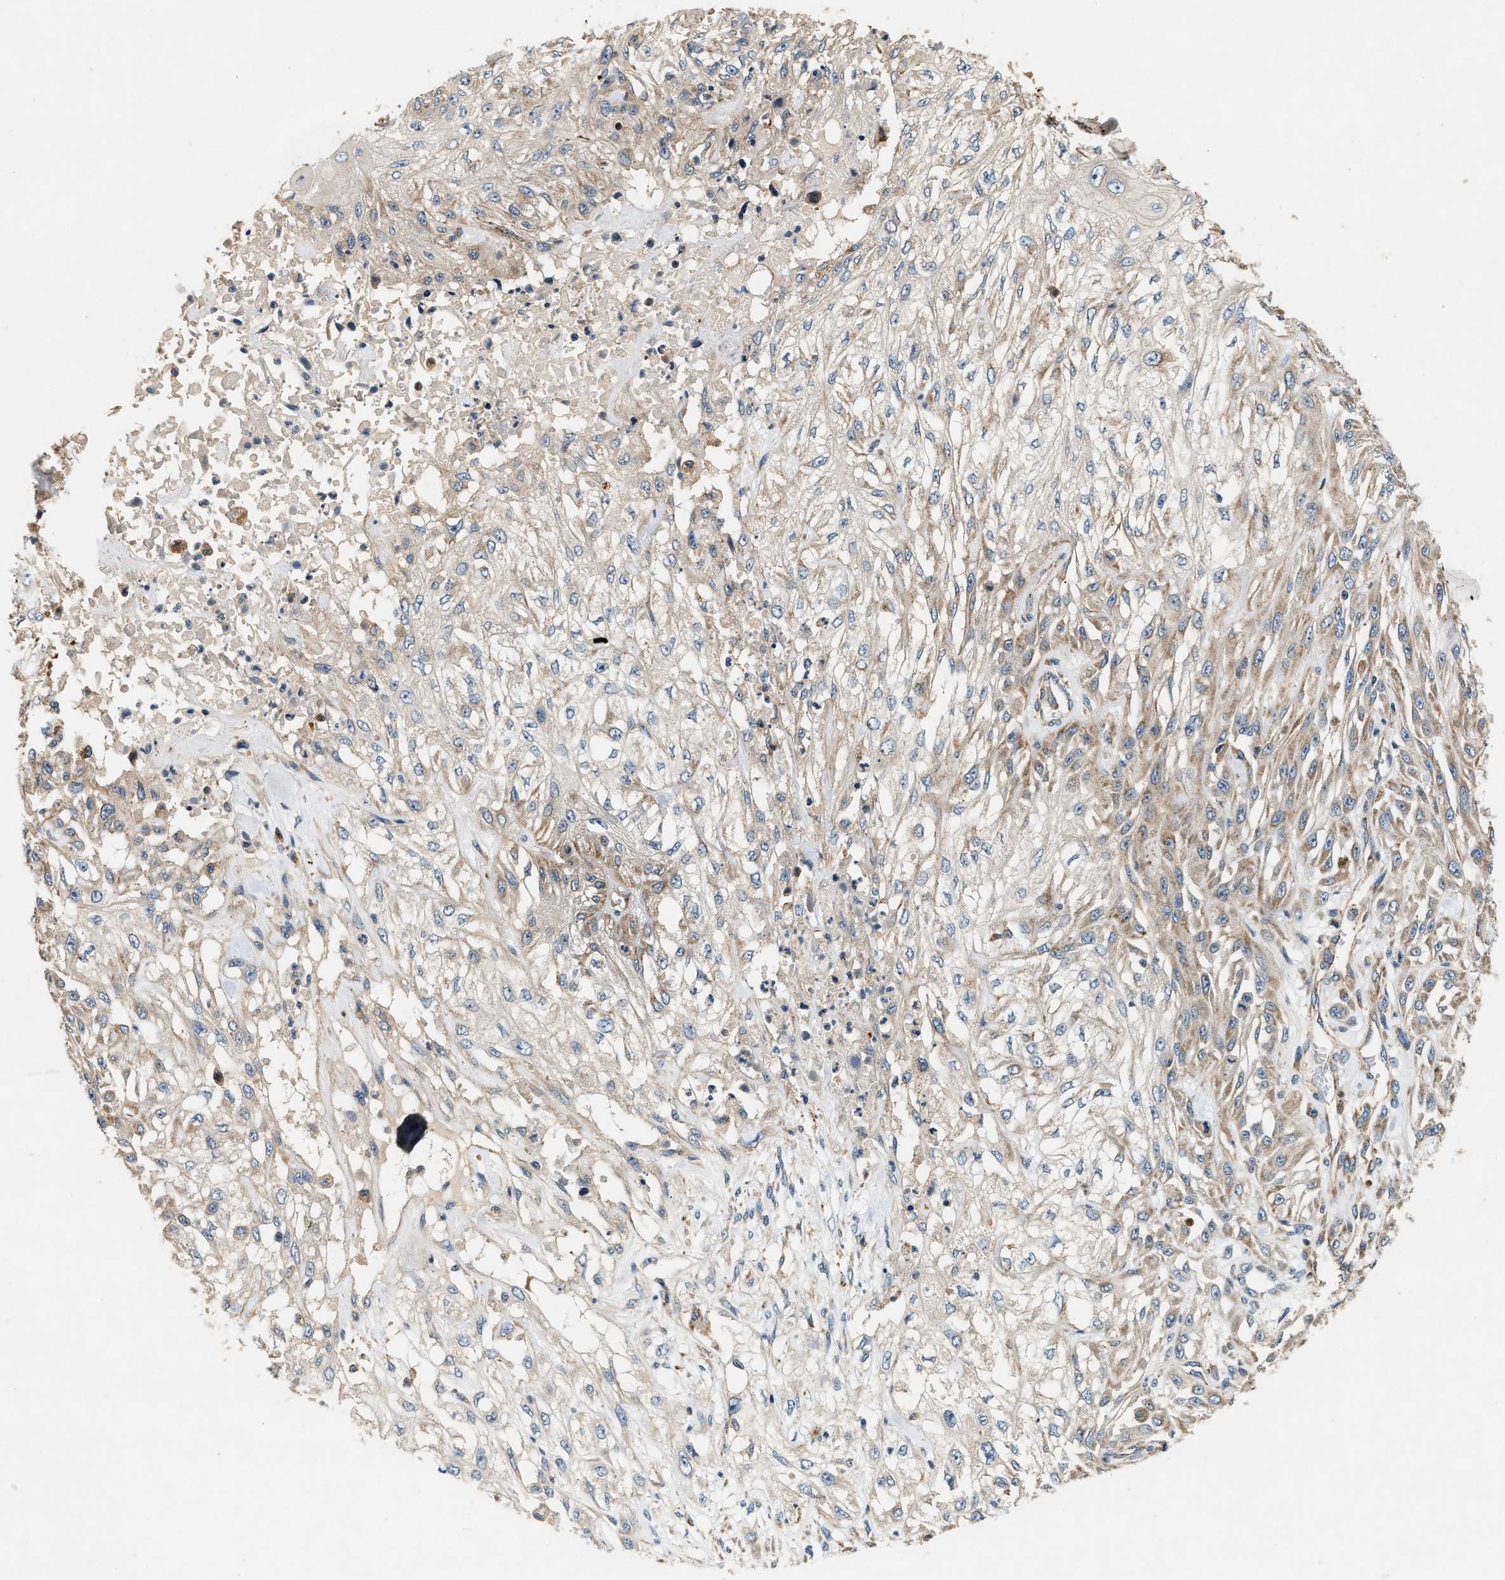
{"staining": {"intensity": "weak", "quantity": "25%-75%", "location": "cytoplasmic/membranous"}, "tissue": "skin cancer", "cell_type": "Tumor cells", "image_type": "cancer", "snomed": [{"axis": "morphology", "description": "Squamous cell carcinoma, NOS"}, {"axis": "morphology", "description": "Squamous cell carcinoma, metastatic, NOS"}, {"axis": "topography", "description": "Skin"}, {"axis": "topography", "description": "Lymph node"}], "caption": "Human skin cancer stained for a protein (brown) demonstrates weak cytoplasmic/membranous positive staining in approximately 25%-75% of tumor cells.", "gene": "DUSP10", "patient": {"sex": "male", "age": 75}}